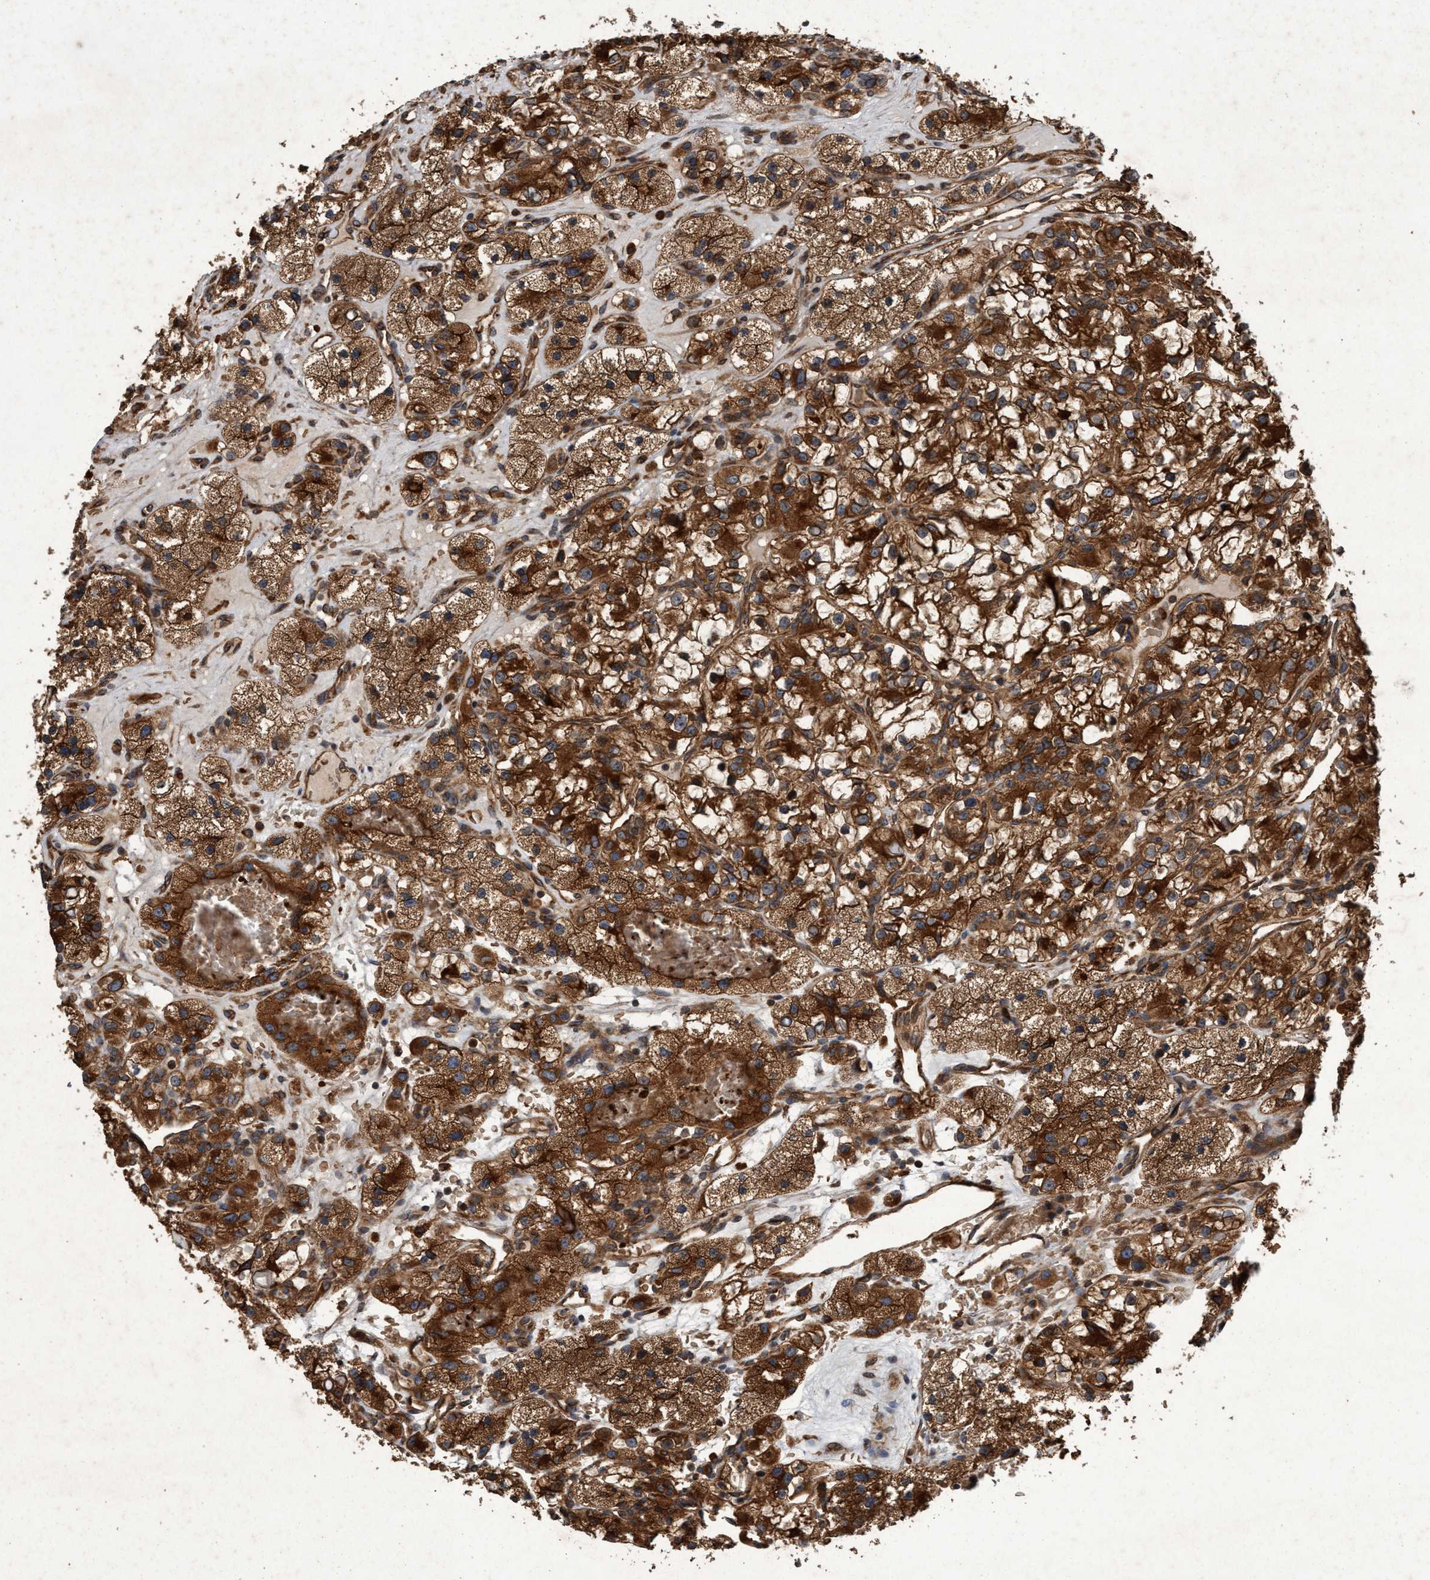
{"staining": {"intensity": "strong", "quantity": ">75%", "location": "cytoplasmic/membranous"}, "tissue": "renal cancer", "cell_type": "Tumor cells", "image_type": "cancer", "snomed": [{"axis": "morphology", "description": "Adenocarcinoma, NOS"}, {"axis": "topography", "description": "Kidney"}], "caption": "Strong cytoplasmic/membranous expression for a protein is seen in approximately >75% of tumor cells of renal cancer (adenocarcinoma) using IHC.", "gene": "CHMP6", "patient": {"sex": "female", "age": 57}}